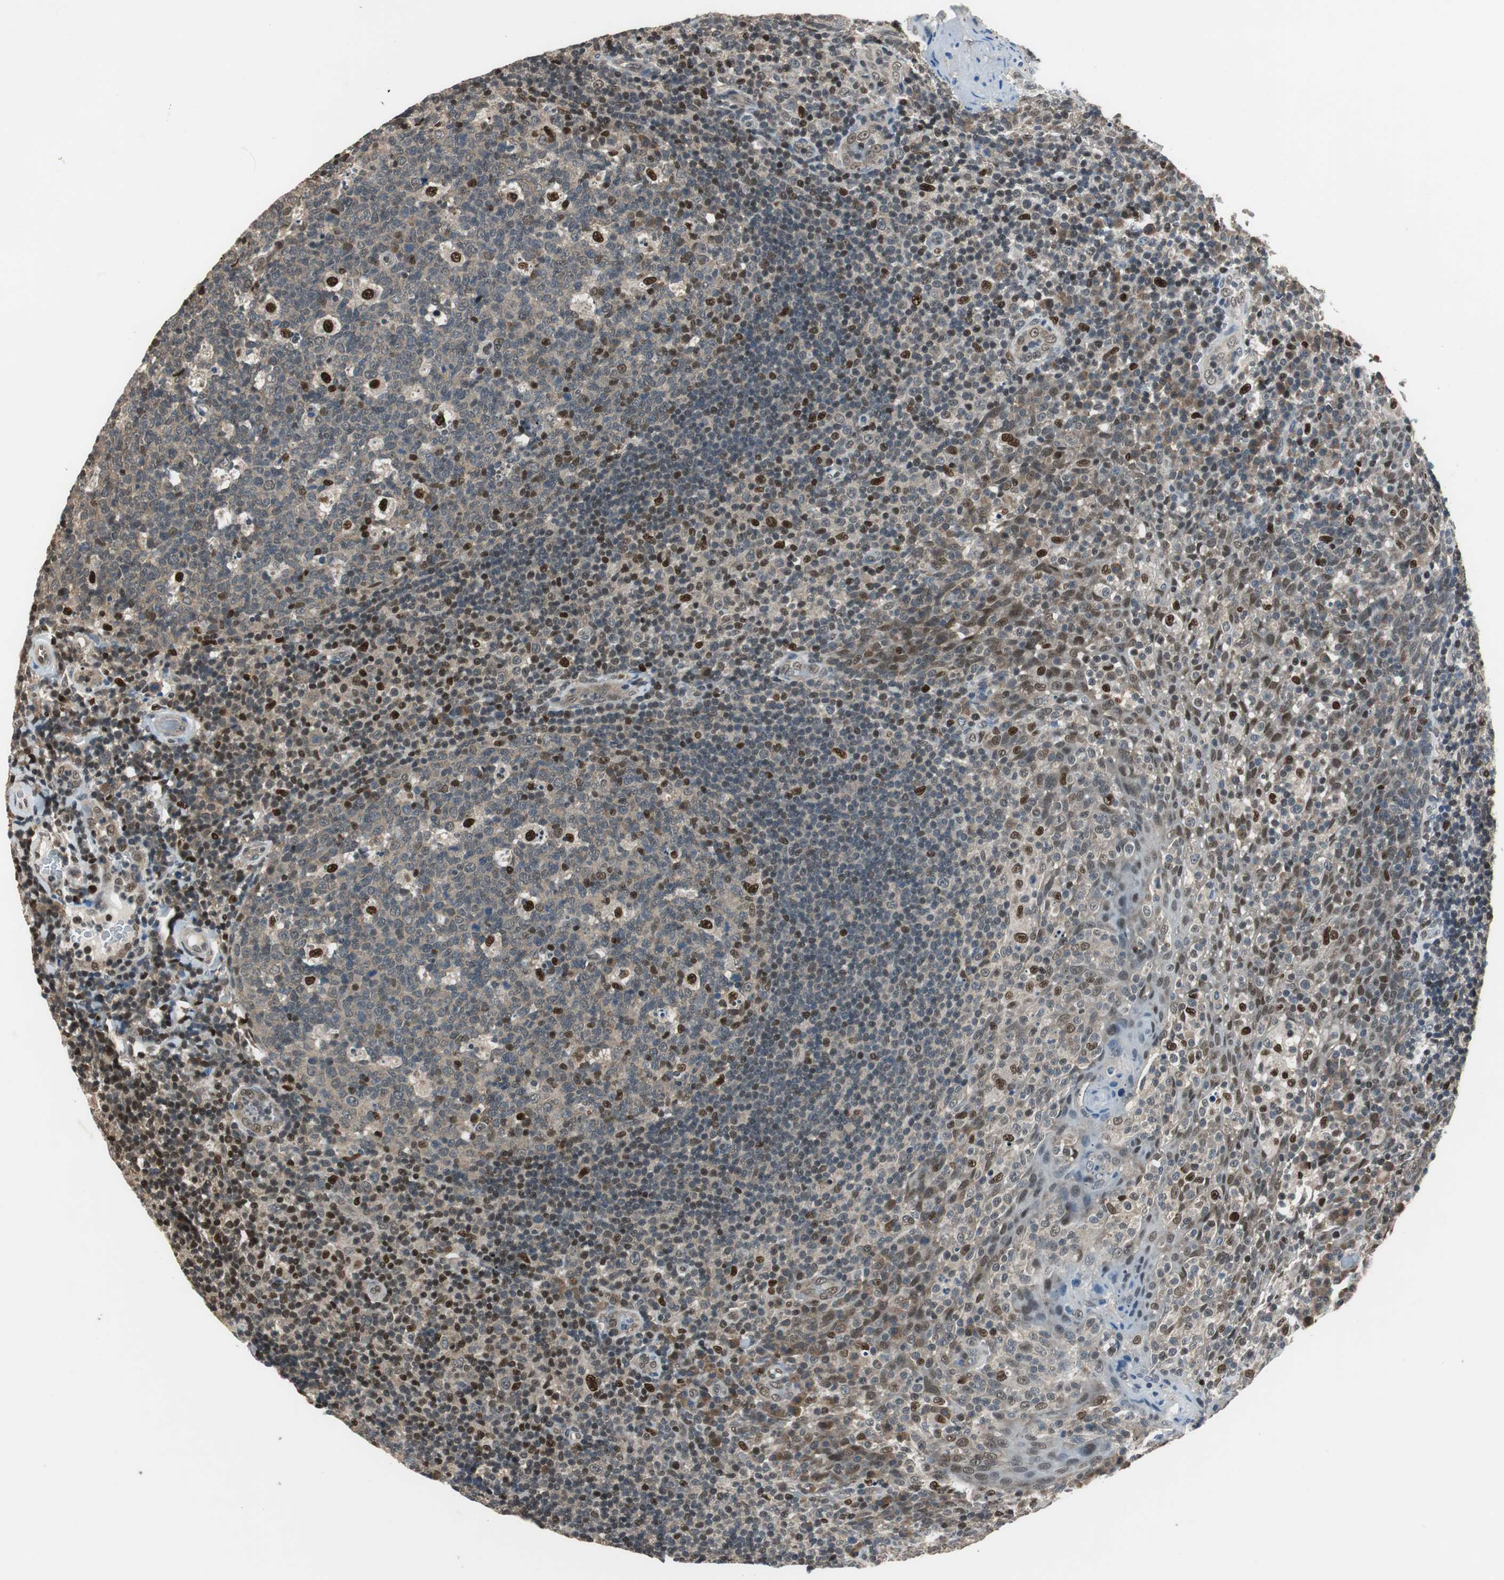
{"staining": {"intensity": "moderate", "quantity": "25%-75%", "location": "cytoplasmic/membranous,nuclear"}, "tissue": "tonsil", "cell_type": "Germinal center cells", "image_type": "normal", "snomed": [{"axis": "morphology", "description": "Normal tissue, NOS"}, {"axis": "topography", "description": "Tonsil"}], "caption": "Protein staining displays moderate cytoplasmic/membranous,nuclear positivity in approximately 25%-75% of germinal center cells in benign tonsil. The staining was performed using DAB (3,3'-diaminobenzidine) to visualize the protein expression in brown, while the nuclei were stained in blue with hematoxylin (Magnification: 20x).", "gene": "MAFB", "patient": {"sex": "male", "age": 17}}